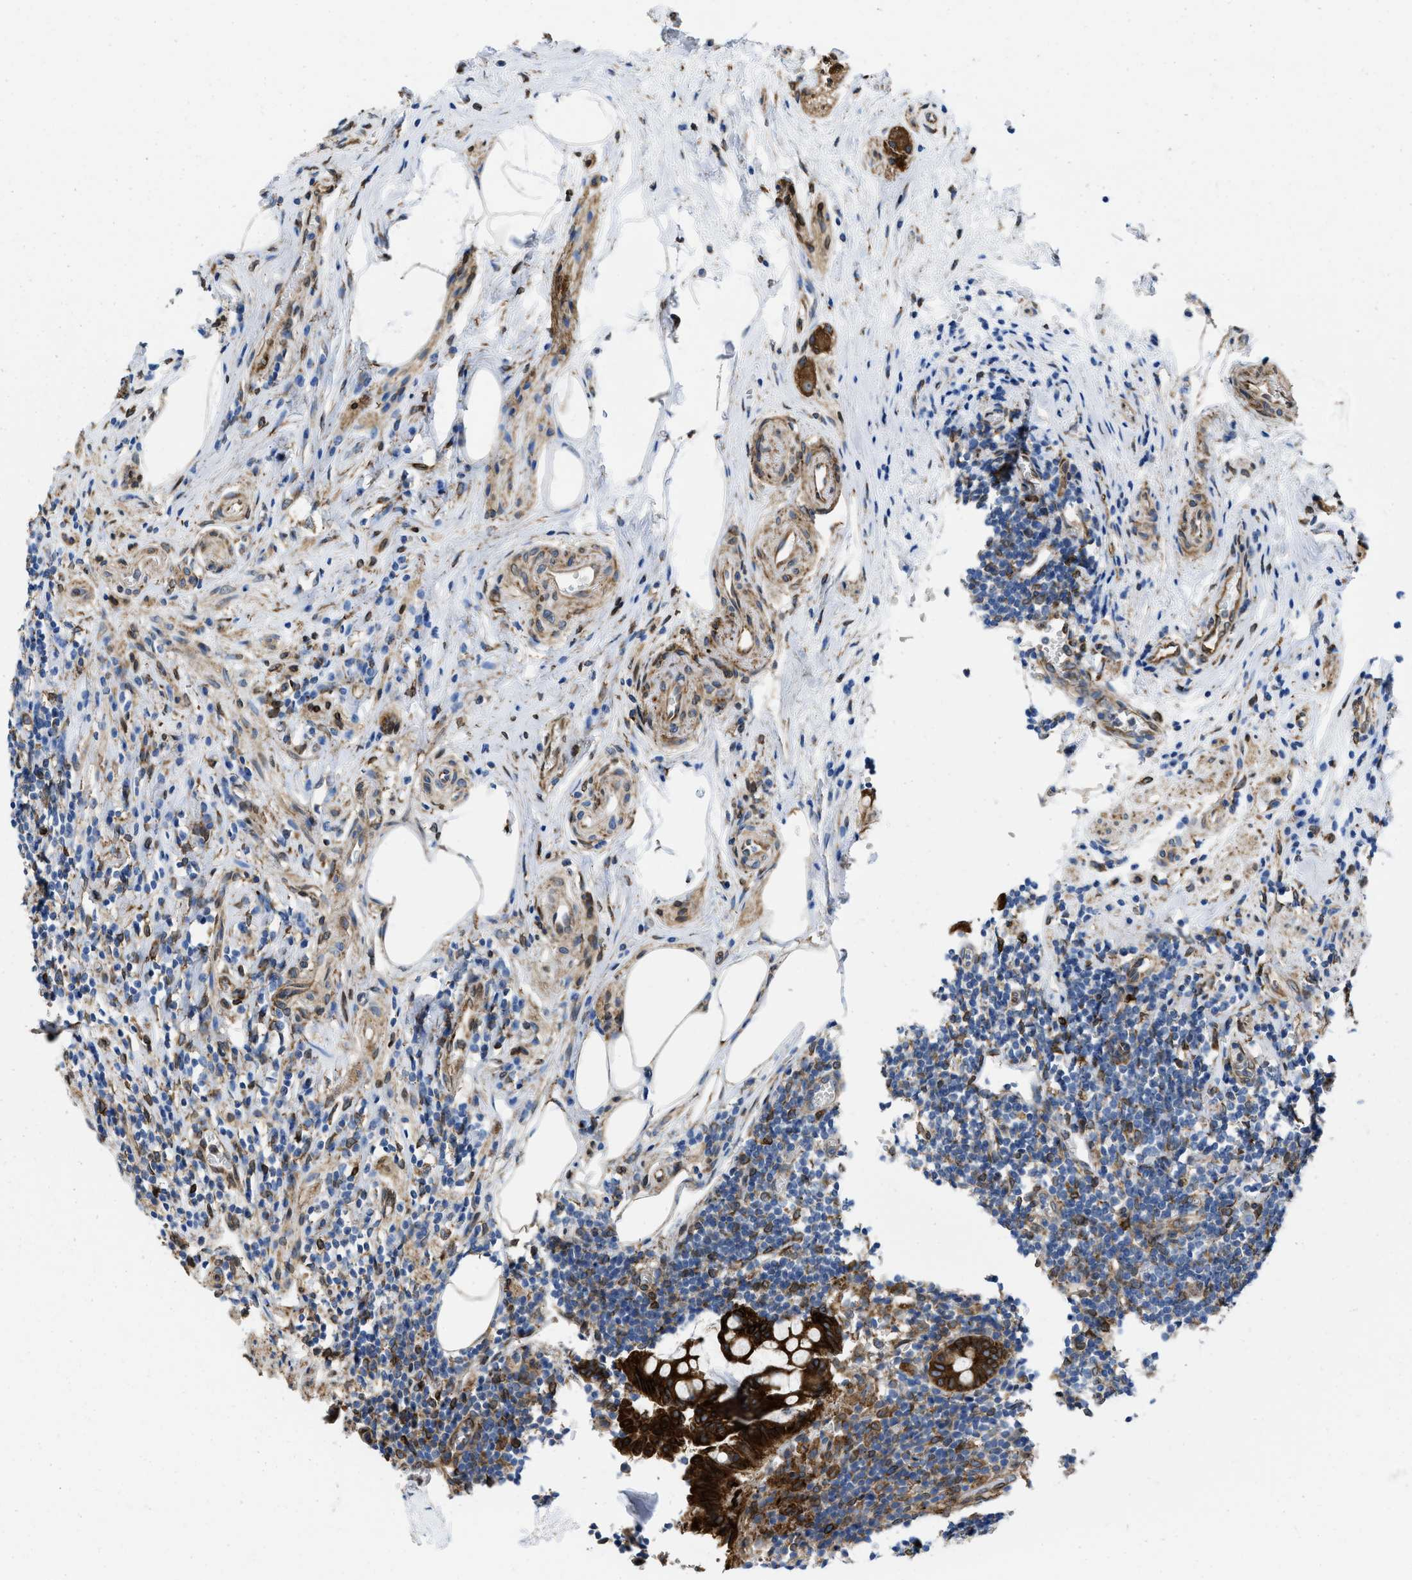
{"staining": {"intensity": "strong", "quantity": ">75%", "location": "cytoplasmic/membranous"}, "tissue": "appendix", "cell_type": "Glandular cells", "image_type": "normal", "snomed": [{"axis": "morphology", "description": "Normal tissue, NOS"}, {"axis": "topography", "description": "Appendix"}], "caption": "Immunohistochemistry (DAB) staining of unremarkable appendix shows strong cytoplasmic/membranous protein positivity in approximately >75% of glandular cells.", "gene": "ERLIN2", "patient": {"sex": "male", "age": 38}}